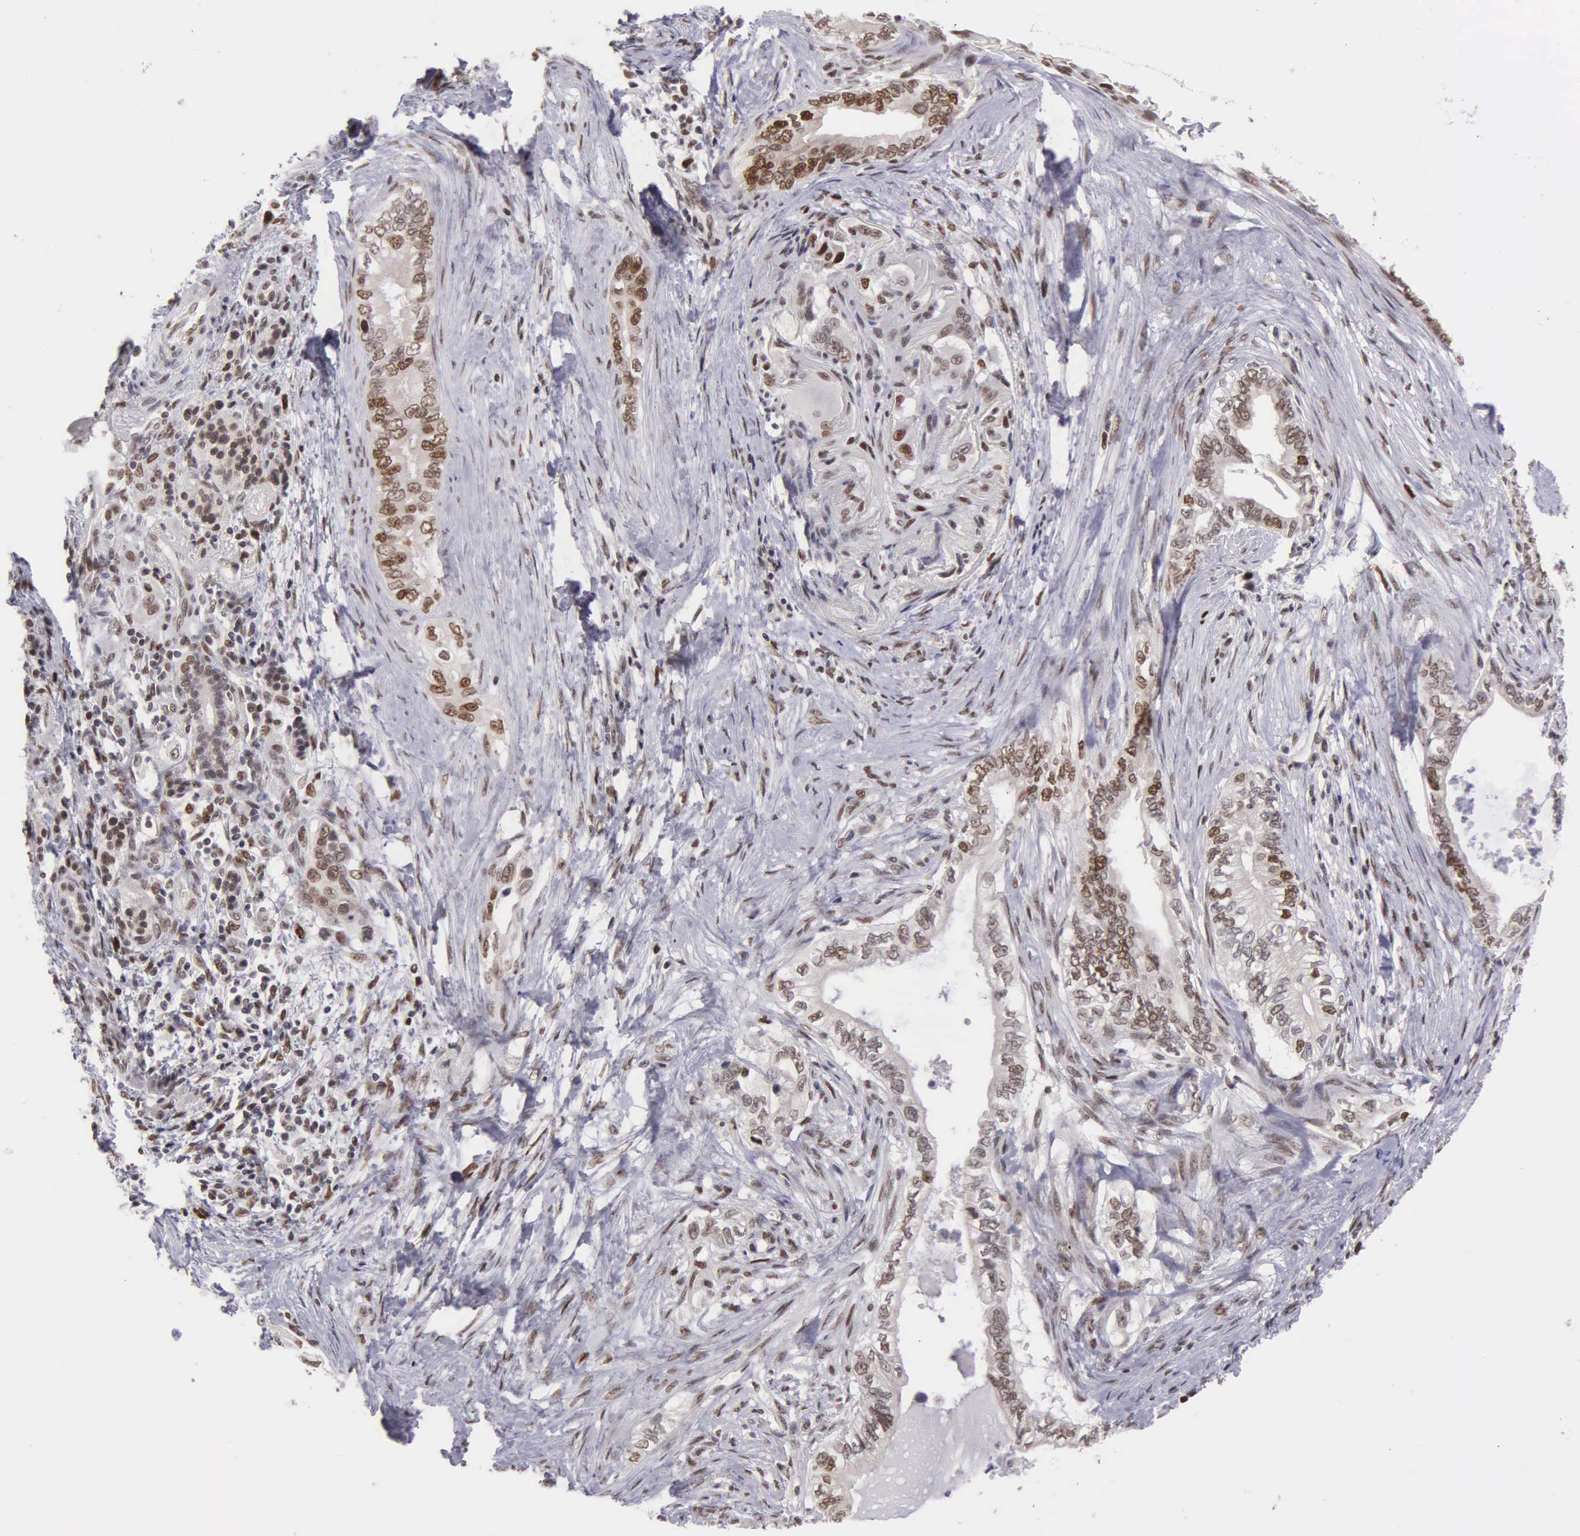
{"staining": {"intensity": "weak", "quantity": "25%-75%", "location": "cytoplasmic/membranous,nuclear"}, "tissue": "pancreatic cancer", "cell_type": "Tumor cells", "image_type": "cancer", "snomed": [{"axis": "morphology", "description": "Adenocarcinoma, NOS"}, {"axis": "topography", "description": "Pancreas"}], "caption": "Pancreatic adenocarcinoma stained with immunohistochemistry (IHC) demonstrates weak cytoplasmic/membranous and nuclear expression in about 25%-75% of tumor cells. The staining was performed using DAB to visualize the protein expression in brown, while the nuclei were stained in blue with hematoxylin (Magnification: 20x).", "gene": "UBR7", "patient": {"sex": "female", "age": 66}}